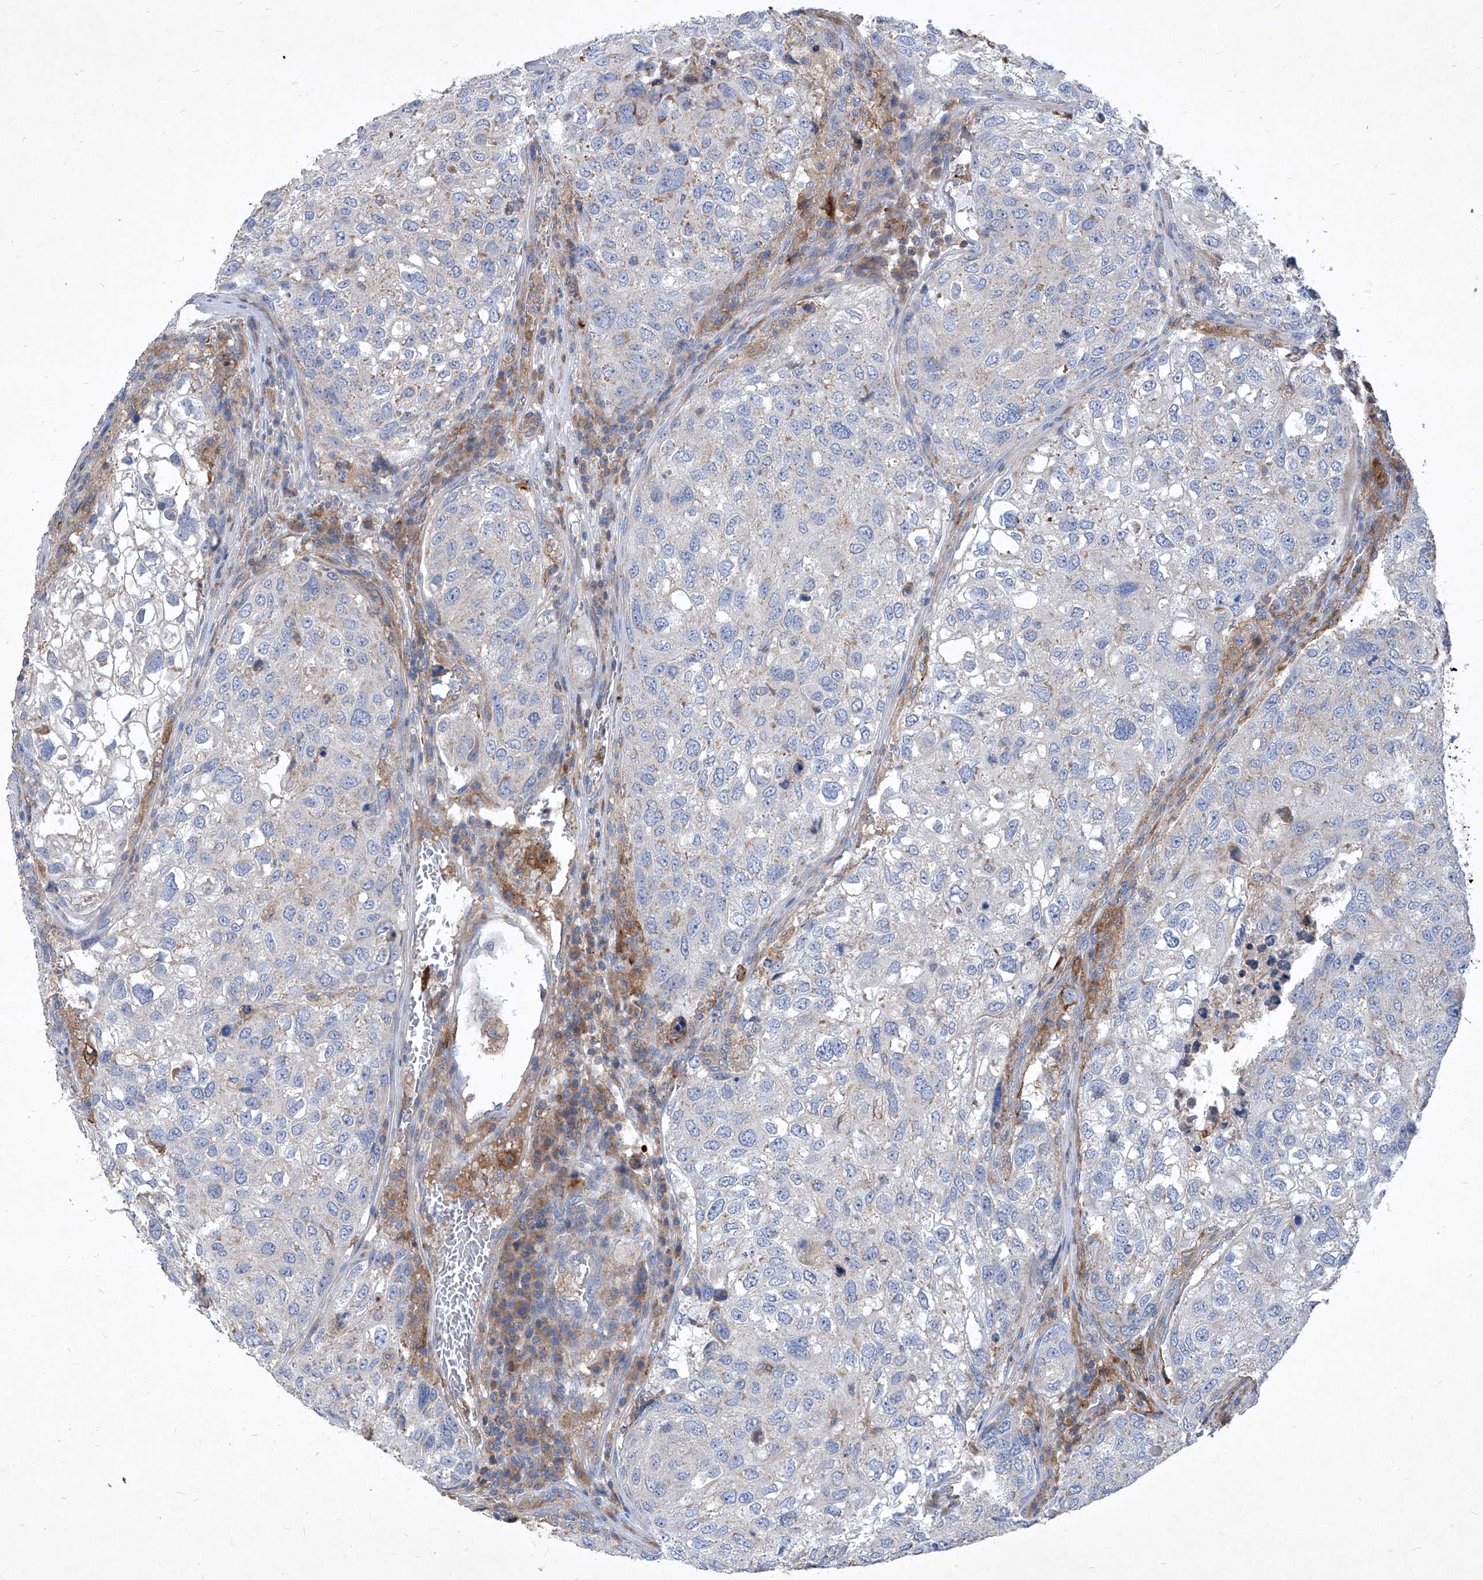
{"staining": {"intensity": "negative", "quantity": "none", "location": "none"}, "tissue": "urothelial cancer", "cell_type": "Tumor cells", "image_type": "cancer", "snomed": [{"axis": "morphology", "description": "Urothelial carcinoma, High grade"}, {"axis": "topography", "description": "Lymph node"}, {"axis": "topography", "description": "Urinary bladder"}], "caption": "An immunohistochemistry image of high-grade urothelial carcinoma is shown. There is no staining in tumor cells of high-grade urothelial carcinoma.", "gene": "EPHA8", "patient": {"sex": "male", "age": 51}}